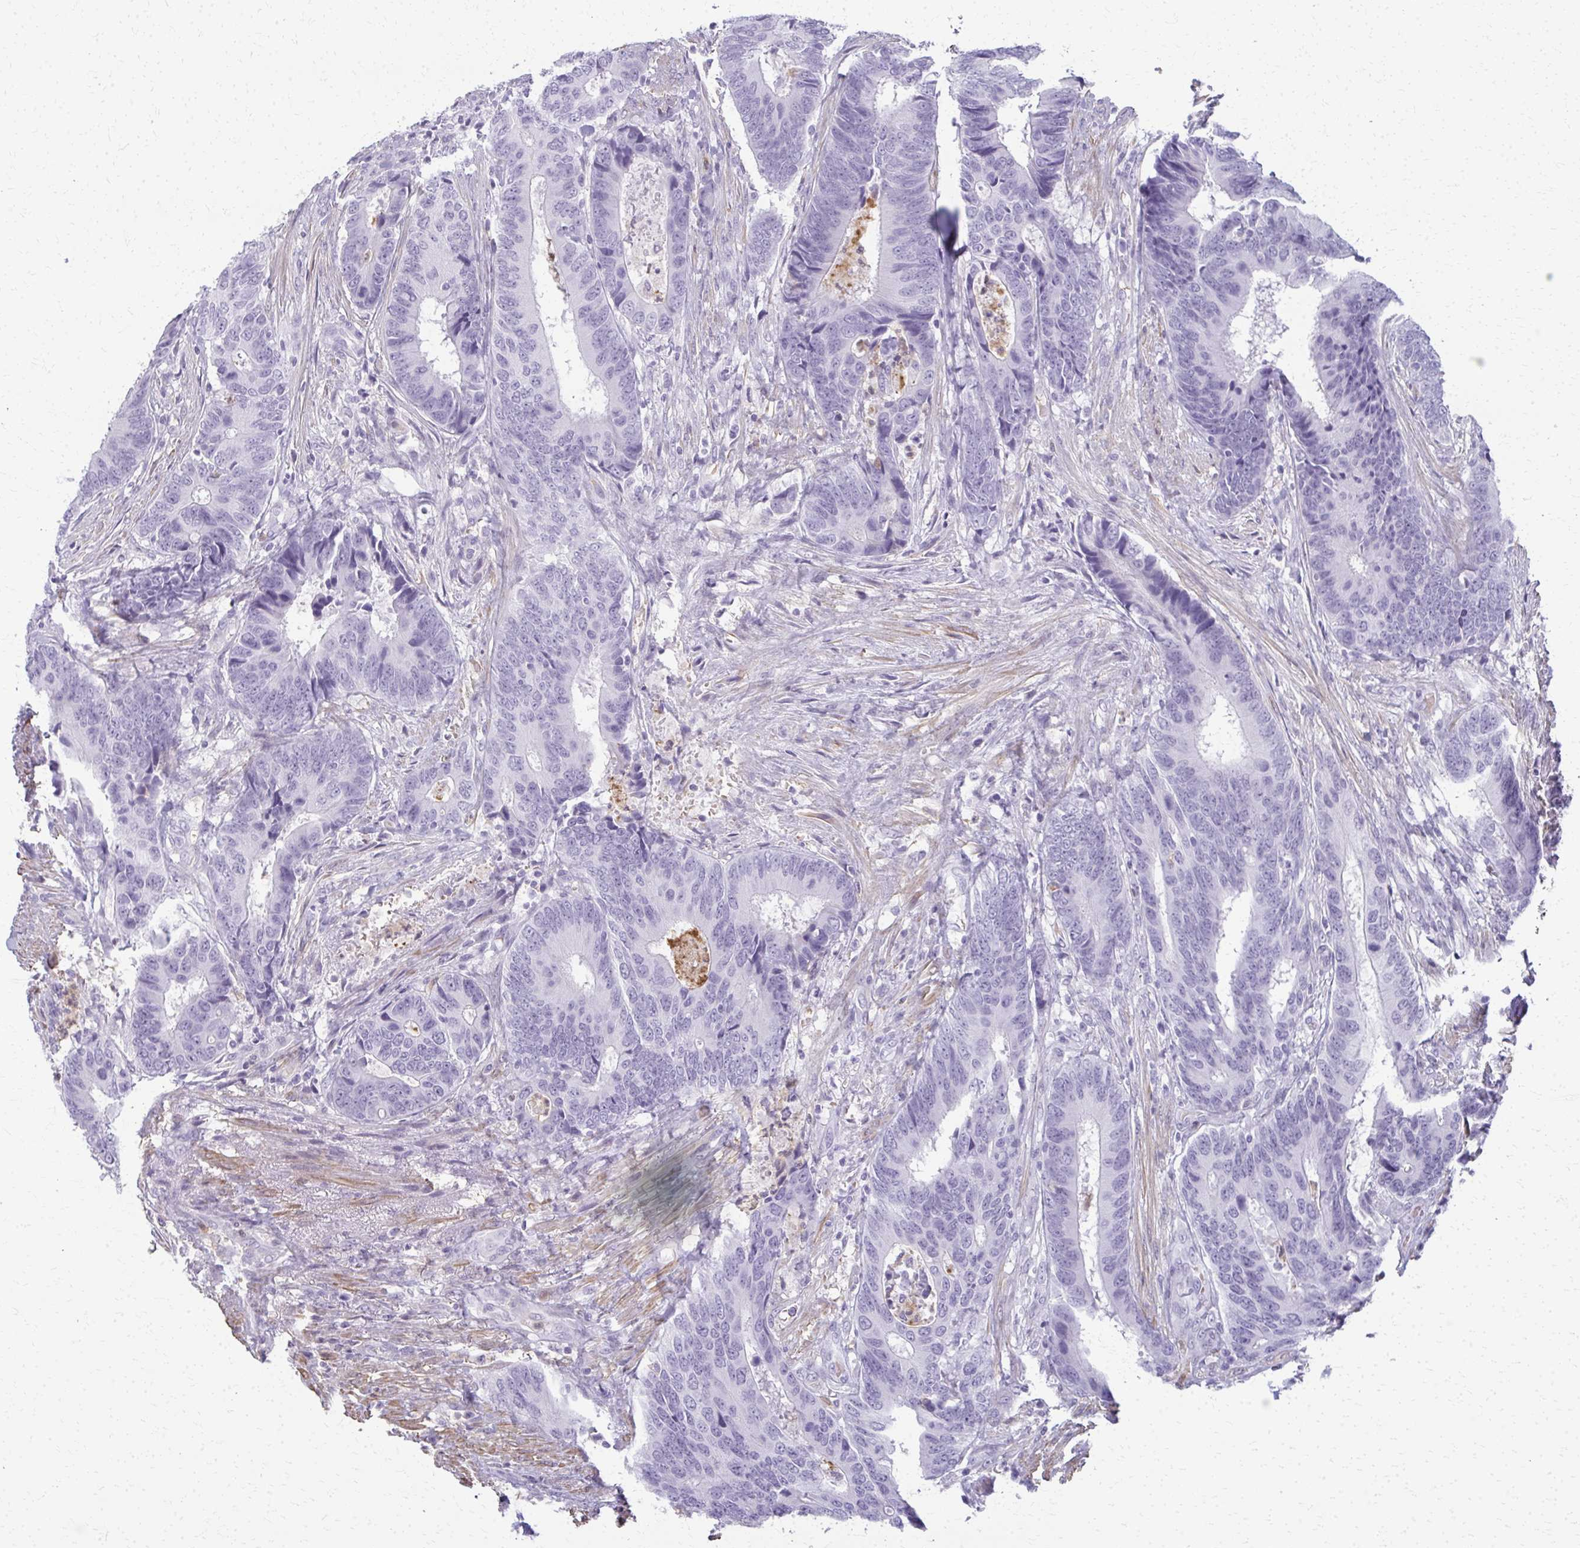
{"staining": {"intensity": "negative", "quantity": "none", "location": "none"}, "tissue": "colorectal cancer", "cell_type": "Tumor cells", "image_type": "cancer", "snomed": [{"axis": "morphology", "description": "Adenocarcinoma, NOS"}, {"axis": "topography", "description": "Colon"}], "caption": "DAB (3,3'-diaminobenzidine) immunohistochemical staining of colorectal cancer (adenocarcinoma) shows no significant expression in tumor cells. (Brightfield microscopy of DAB (3,3'-diaminobenzidine) immunohistochemistry (IHC) at high magnification).", "gene": "CA3", "patient": {"sex": "male", "age": 87}}